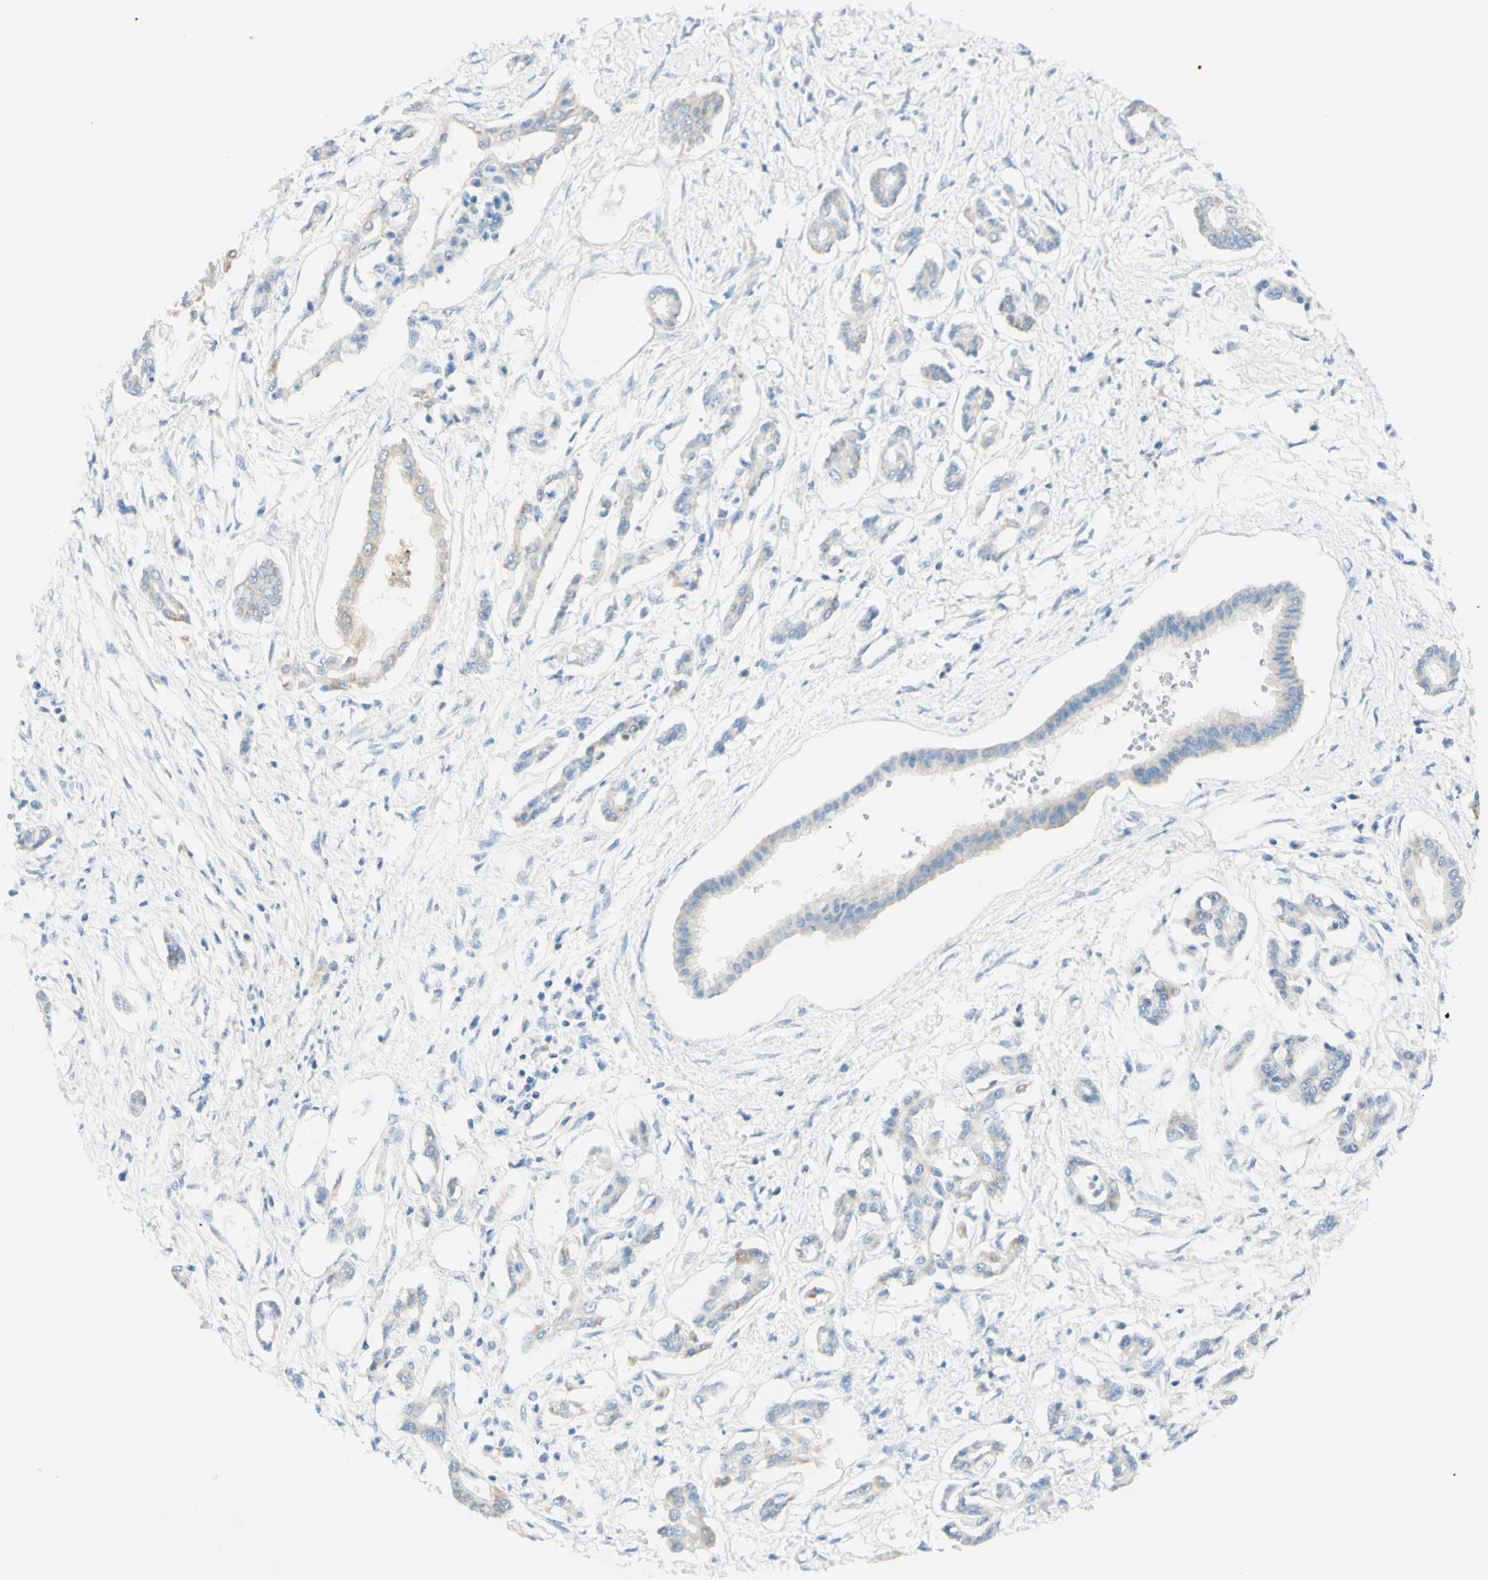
{"staining": {"intensity": "weak", "quantity": "<25%", "location": "cytoplasmic/membranous"}, "tissue": "pancreatic cancer", "cell_type": "Tumor cells", "image_type": "cancer", "snomed": [{"axis": "morphology", "description": "Adenocarcinoma, NOS"}, {"axis": "topography", "description": "Pancreas"}], "caption": "DAB (3,3'-diaminobenzidine) immunohistochemical staining of human pancreatic cancer (adenocarcinoma) shows no significant expression in tumor cells.", "gene": "ARMC10", "patient": {"sex": "male", "age": 56}}